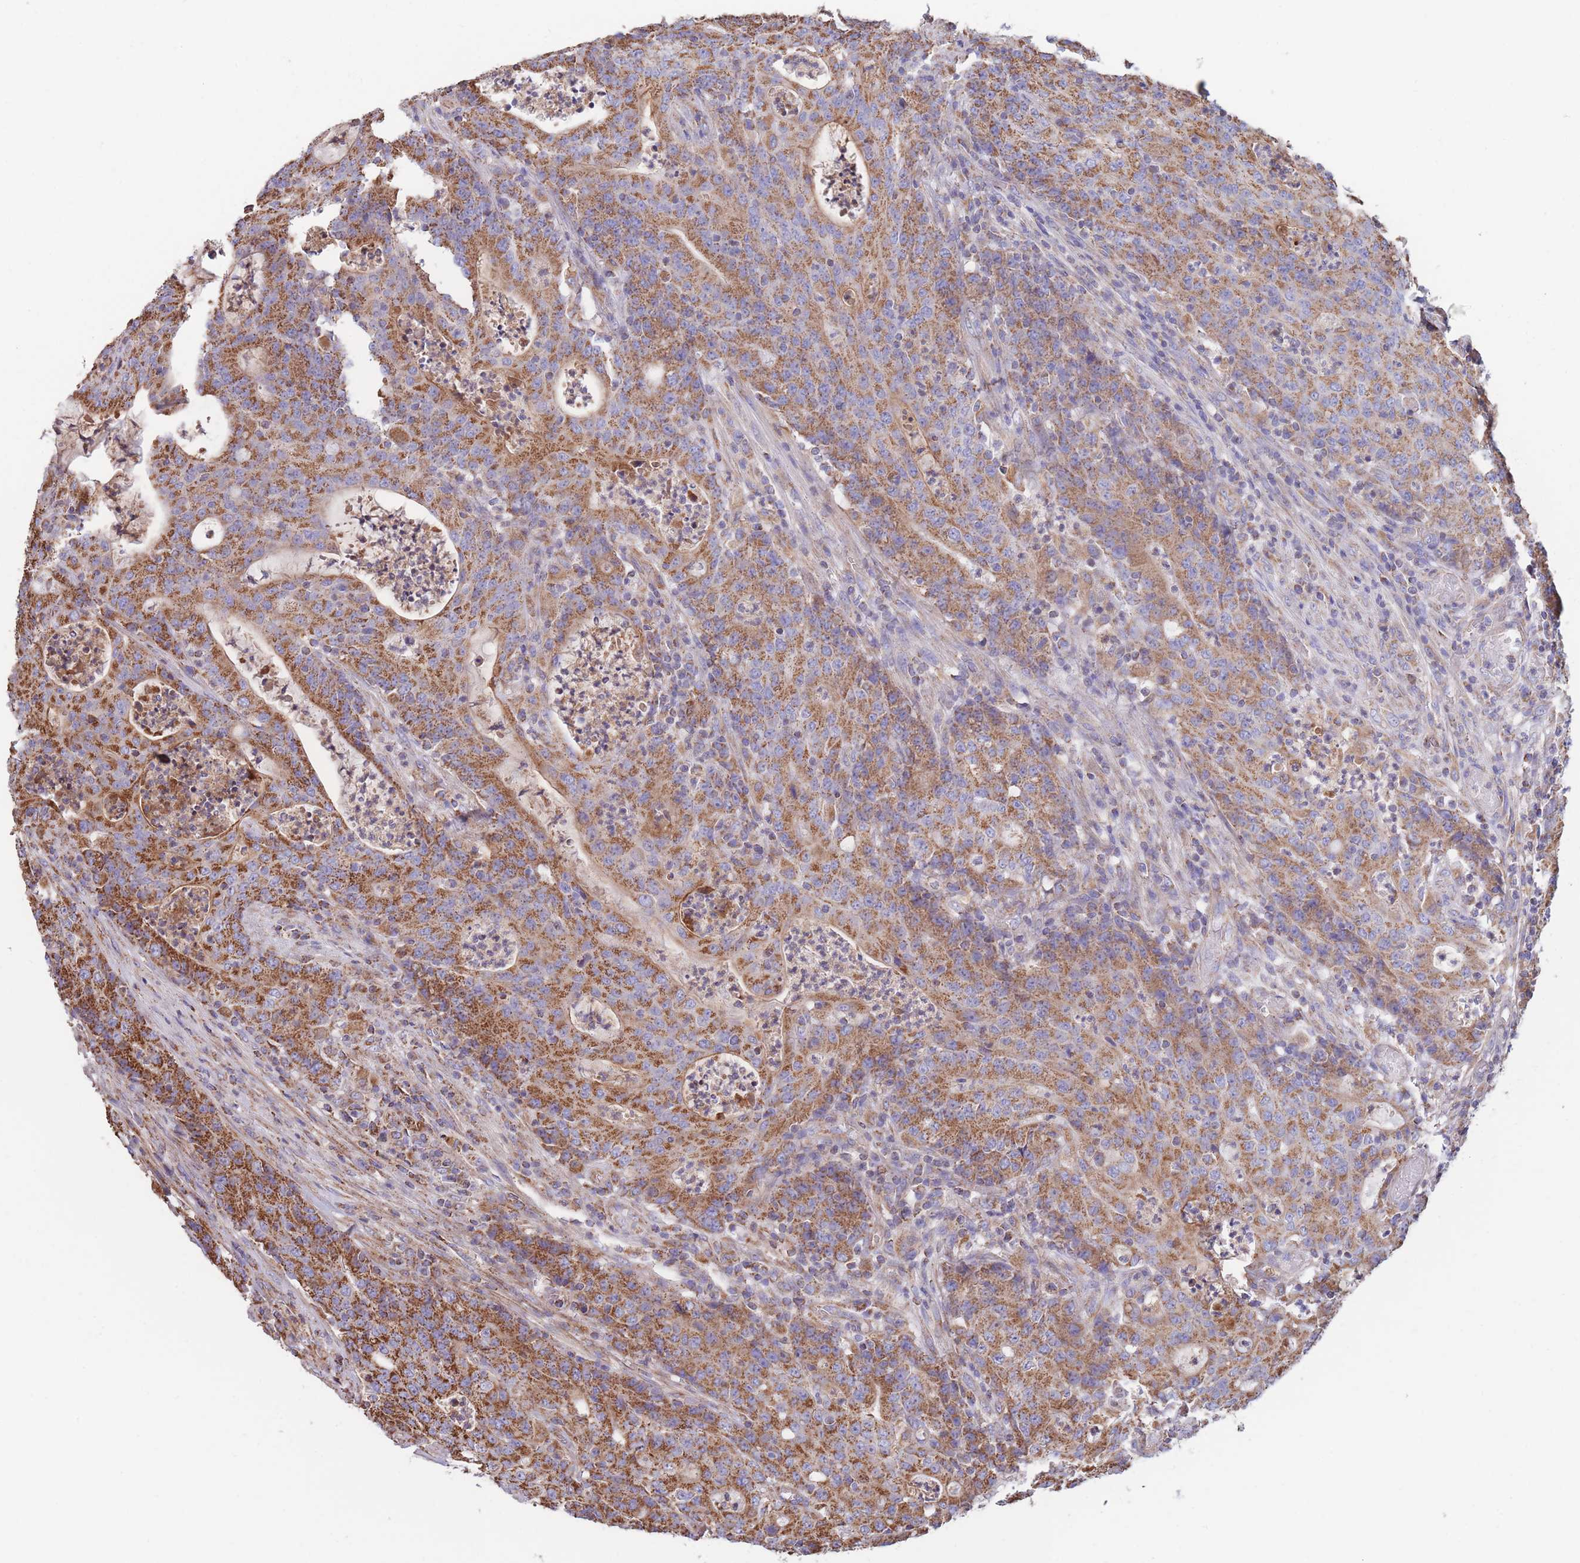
{"staining": {"intensity": "moderate", "quantity": ">75%", "location": "cytoplasmic/membranous"}, "tissue": "colorectal cancer", "cell_type": "Tumor cells", "image_type": "cancer", "snomed": [{"axis": "morphology", "description": "Adenocarcinoma, NOS"}, {"axis": "topography", "description": "Colon"}], "caption": "Adenocarcinoma (colorectal) was stained to show a protein in brown. There is medium levels of moderate cytoplasmic/membranous expression in approximately >75% of tumor cells.", "gene": "FKBP8", "patient": {"sex": "male", "age": 83}}